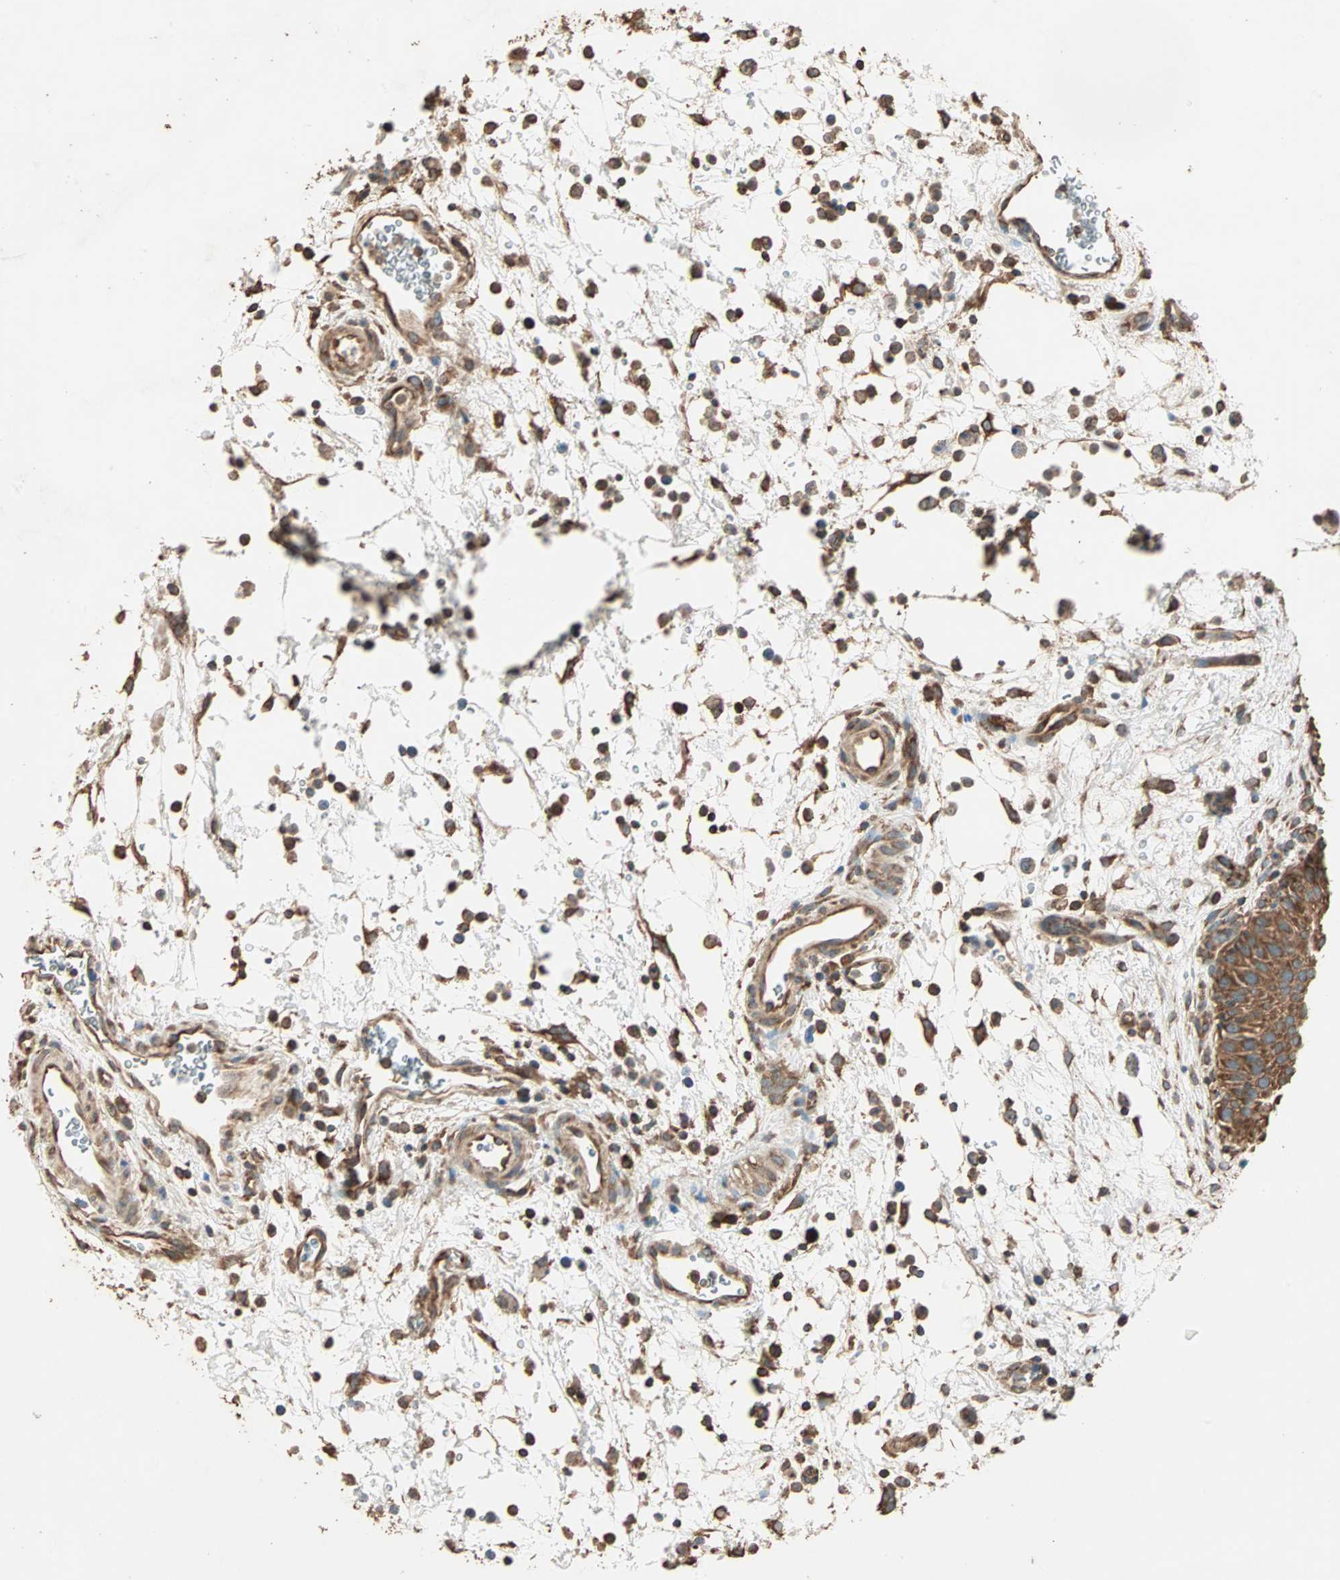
{"staining": {"intensity": "strong", "quantity": ">75%", "location": "cytoplasmic/membranous"}, "tissue": "urinary bladder", "cell_type": "Urothelial cells", "image_type": "normal", "snomed": [{"axis": "morphology", "description": "Normal tissue, NOS"}, {"axis": "morphology", "description": "Dysplasia, NOS"}, {"axis": "topography", "description": "Urinary bladder"}], "caption": "A brown stain highlights strong cytoplasmic/membranous positivity of a protein in urothelial cells of benign urinary bladder. The staining was performed using DAB to visualize the protein expression in brown, while the nuclei were stained in blue with hematoxylin (Magnification: 20x).", "gene": "EIF4G2", "patient": {"sex": "male", "age": 35}}